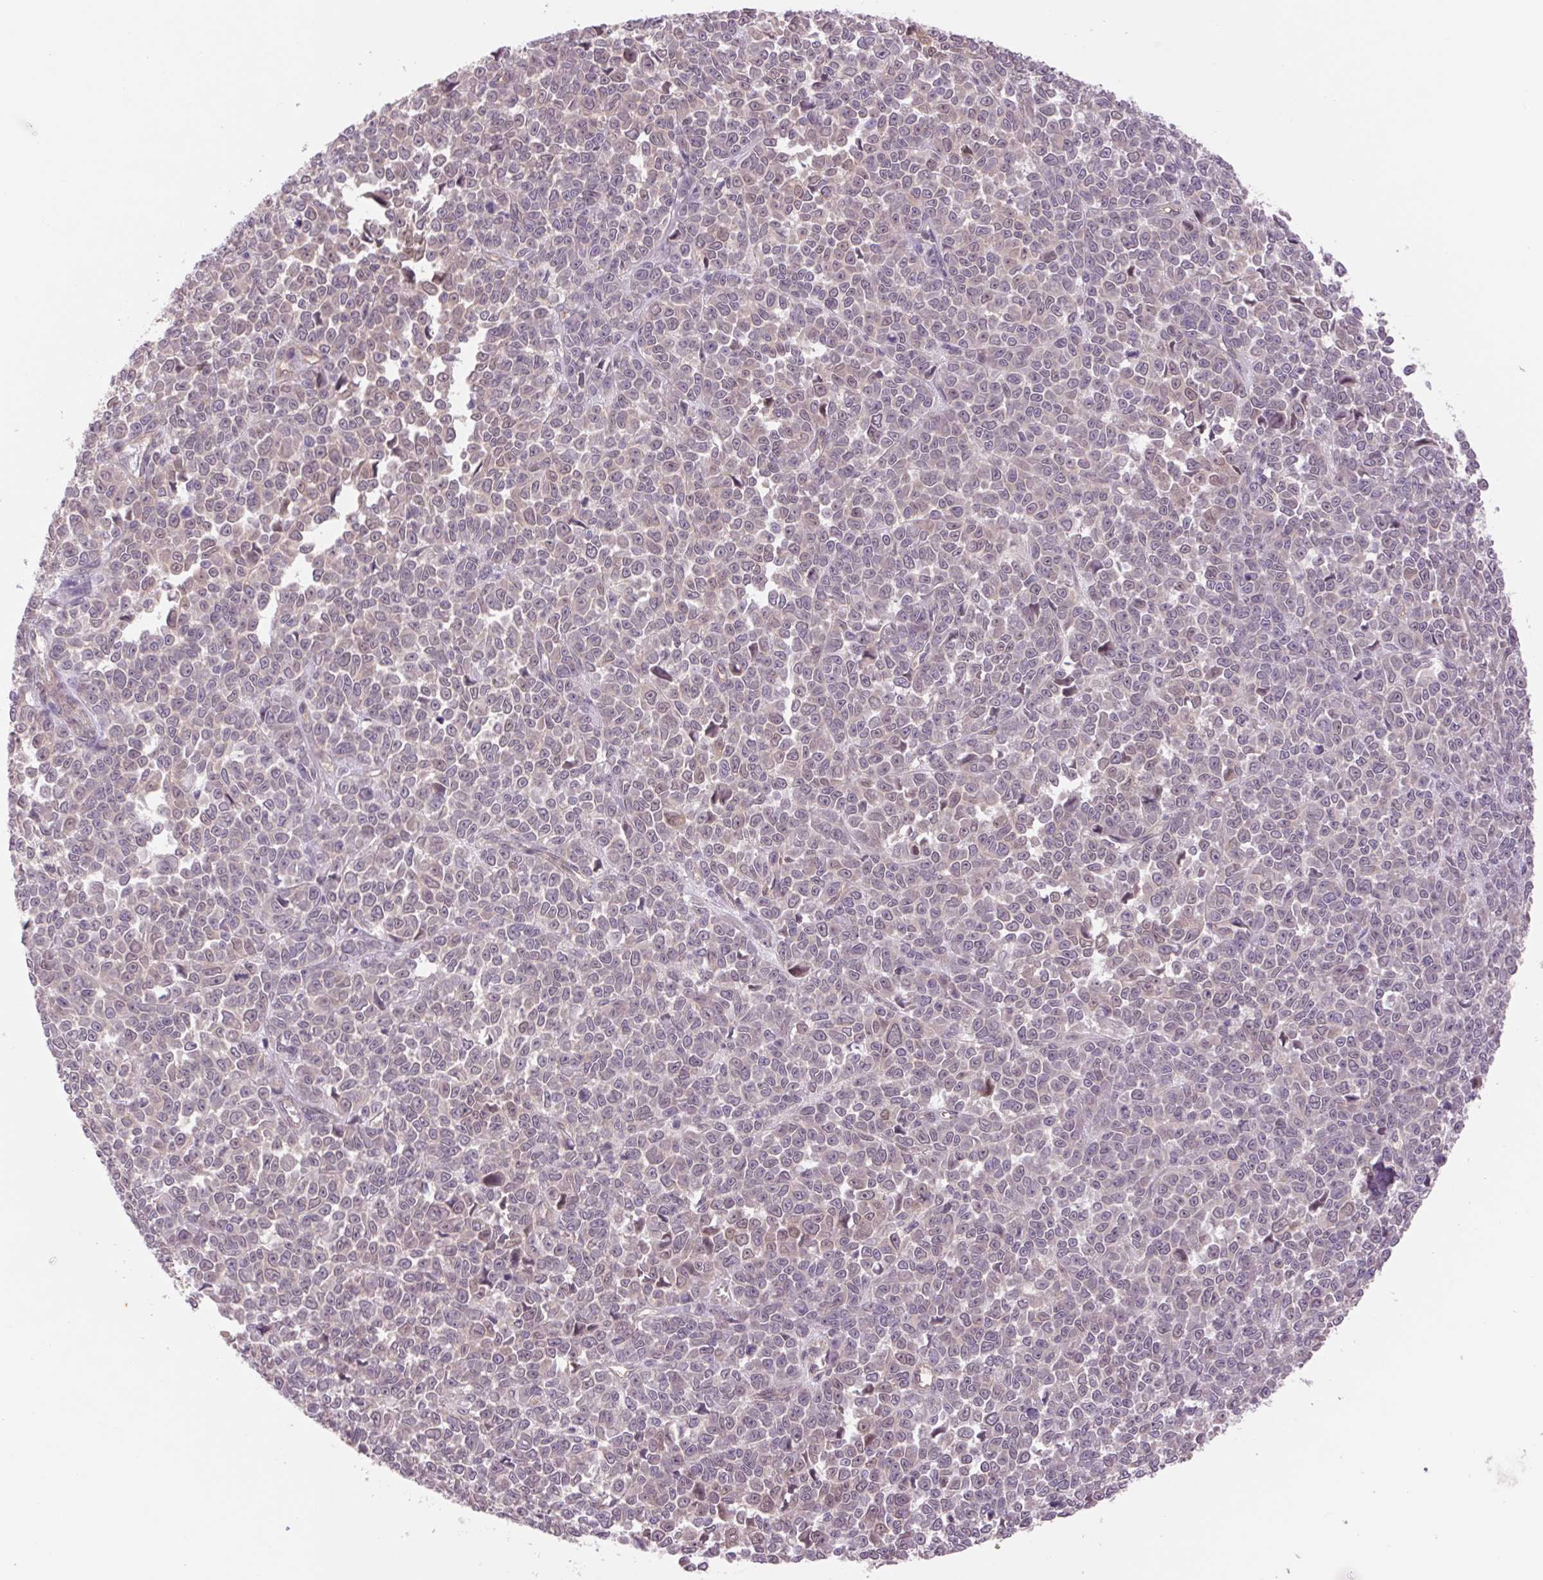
{"staining": {"intensity": "negative", "quantity": "none", "location": "none"}, "tissue": "melanoma", "cell_type": "Tumor cells", "image_type": "cancer", "snomed": [{"axis": "morphology", "description": "Malignant melanoma, NOS"}, {"axis": "topography", "description": "Skin"}], "caption": "IHC image of neoplastic tissue: human melanoma stained with DAB (3,3'-diaminobenzidine) shows no significant protein expression in tumor cells. The staining is performed using DAB (3,3'-diaminobenzidine) brown chromogen with nuclei counter-stained in using hematoxylin.", "gene": "SH3RF2", "patient": {"sex": "female", "age": 95}}